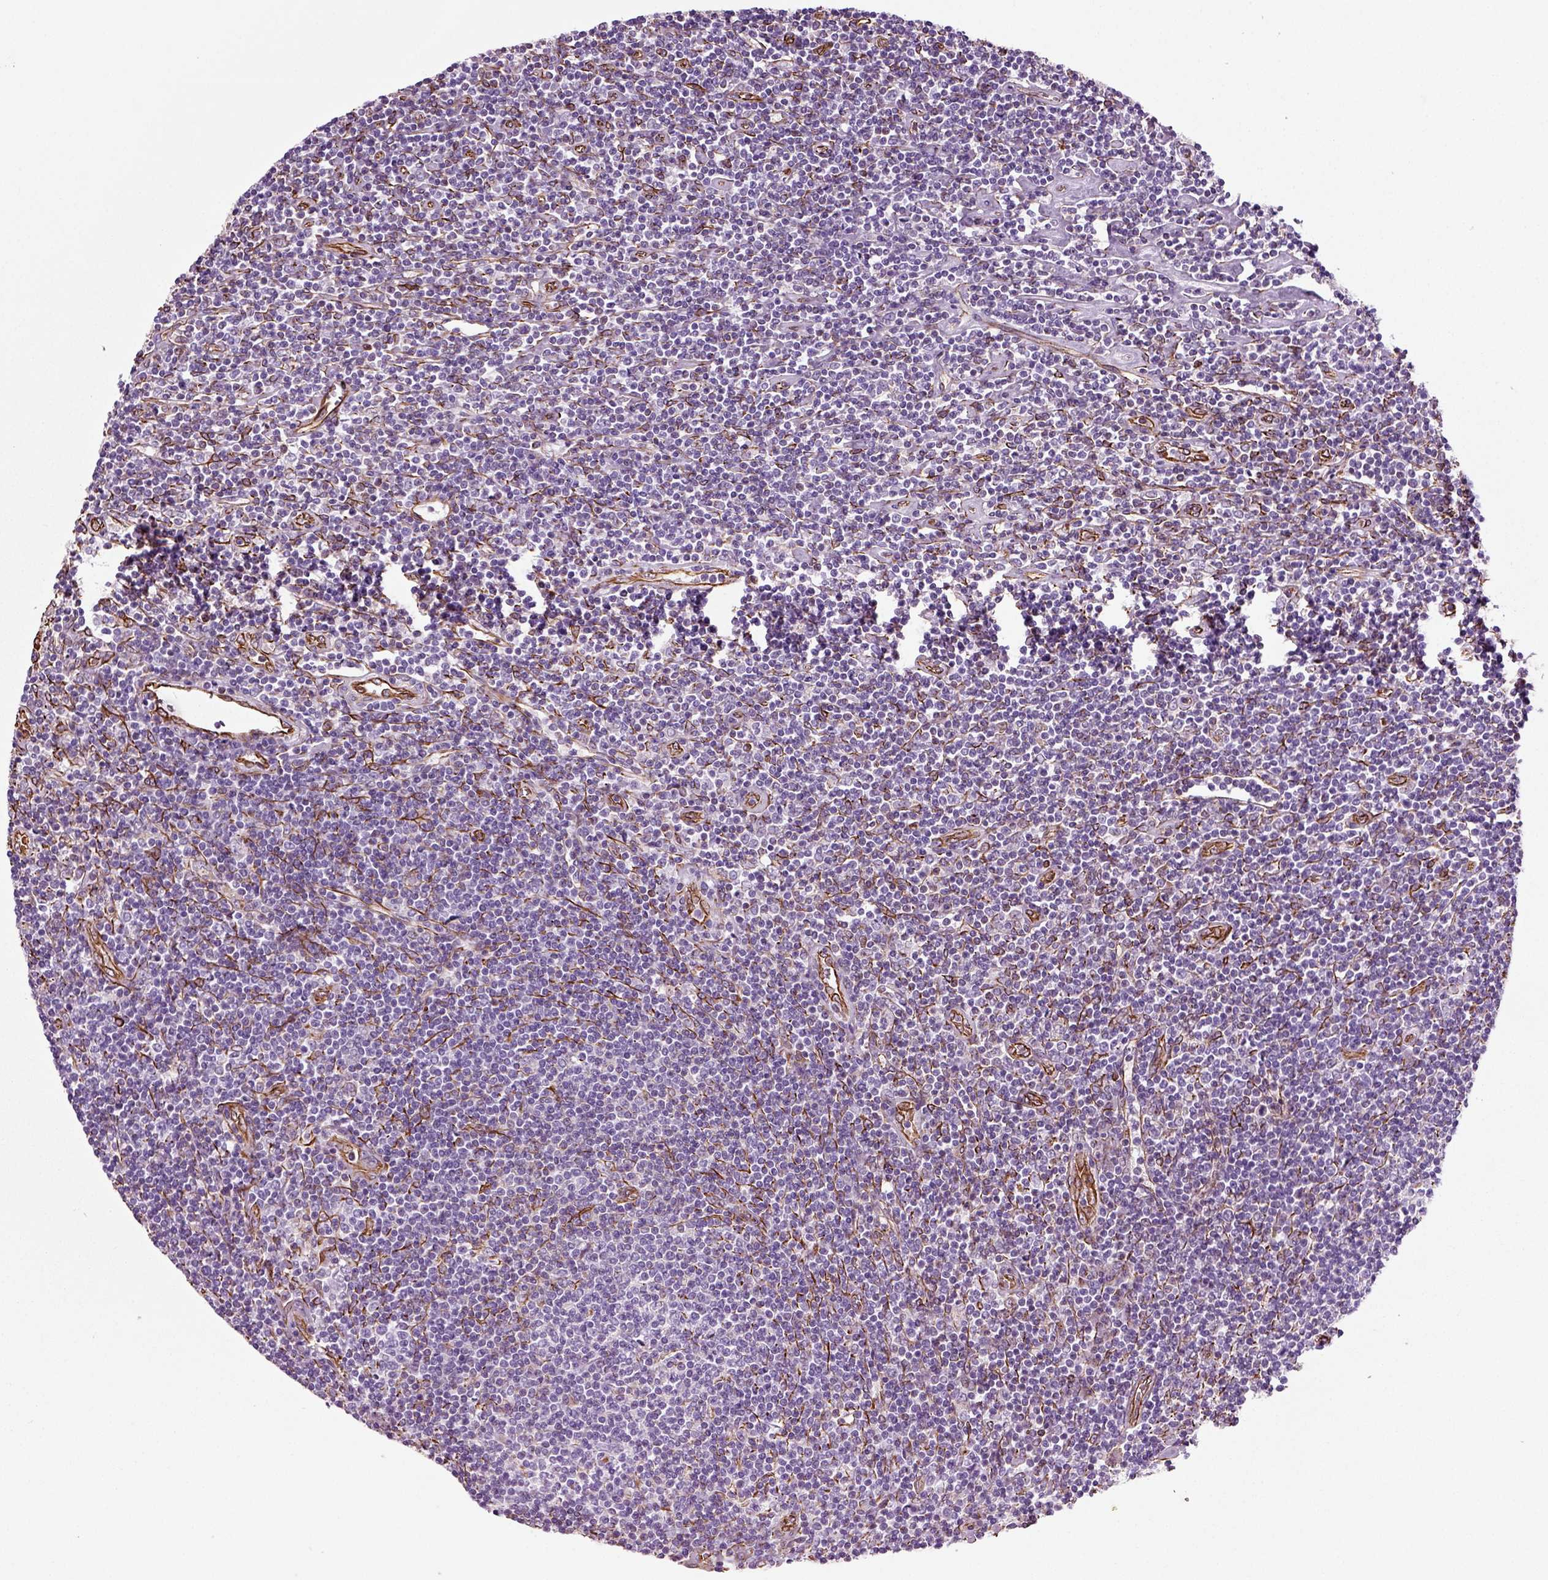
{"staining": {"intensity": "negative", "quantity": "none", "location": "none"}, "tissue": "lymphoma", "cell_type": "Tumor cells", "image_type": "cancer", "snomed": [{"axis": "morphology", "description": "Hodgkin's disease, NOS"}, {"axis": "topography", "description": "Lymph node"}], "caption": "High power microscopy histopathology image of an IHC micrograph of lymphoma, revealing no significant expression in tumor cells.", "gene": "ACER3", "patient": {"sex": "male", "age": 40}}